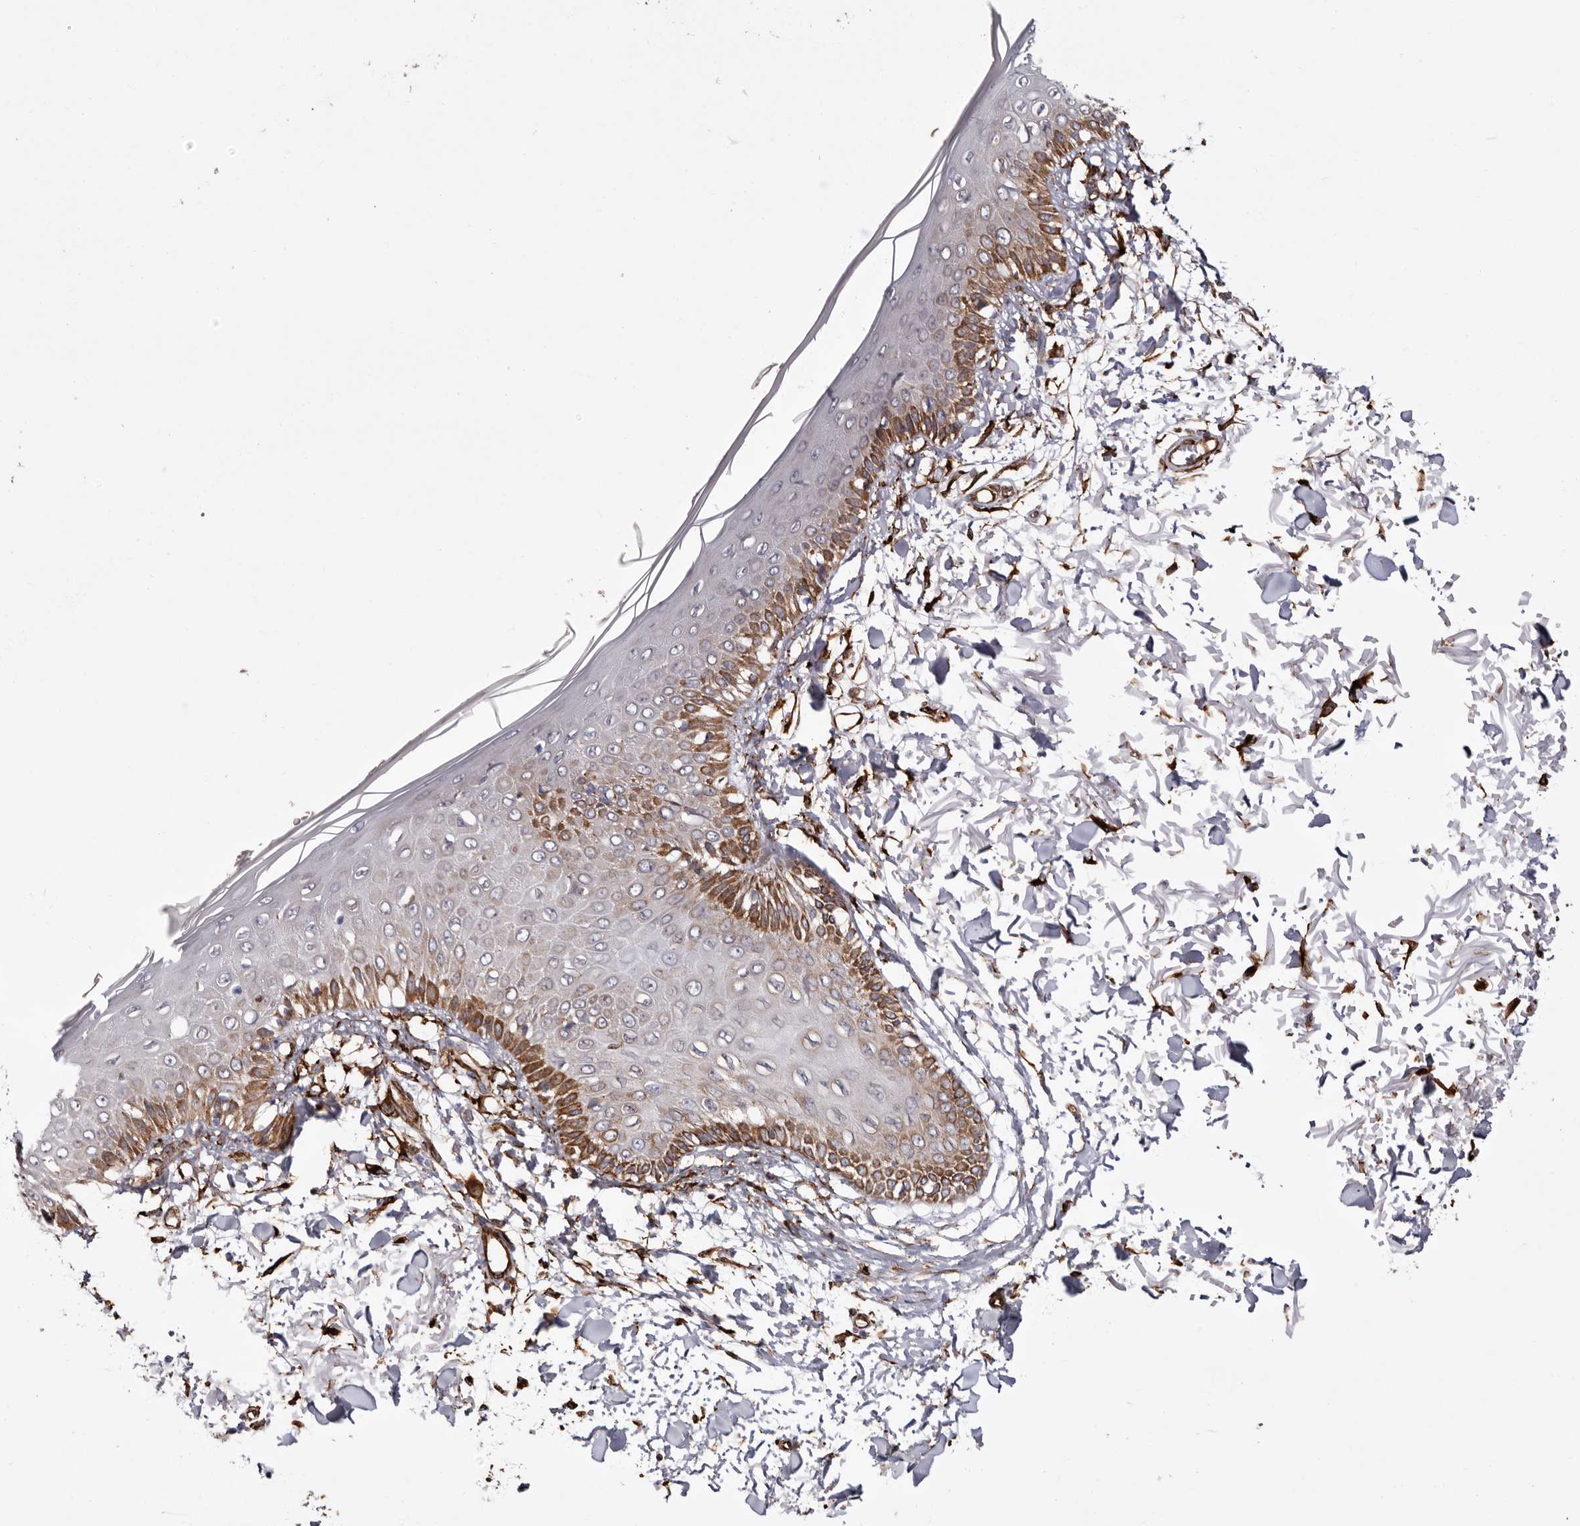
{"staining": {"intensity": "strong", "quantity": ">75%", "location": "cytoplasmic/membranous"}, "tissue": "skin", "cell_type": "Fibroblasts", "image_type": "normal", "snomed": [{"axis": "morphology", "description": "Normal tissue, NOS"}, {"axis": "morphology", "description": "Squamous cell carcinoma, NOS"}, {"axis": "topography", "description": "Skin"}, {"axis": "topography", "description": "Peripheral nerve tissue"}], "caption": "Protein expression analysis of unremarkable skin demonstrates strong cytoplasmic/membranous staining in about >75% of fibroblasts. (Stains: DAB (3,3'-diaminobenzidine) in brown, nuclei in blue, Microscopy: brightfield microscopy at high magnification).", "gene": "SEMA3E", "patient": {"sex": "male", "age": 83}}